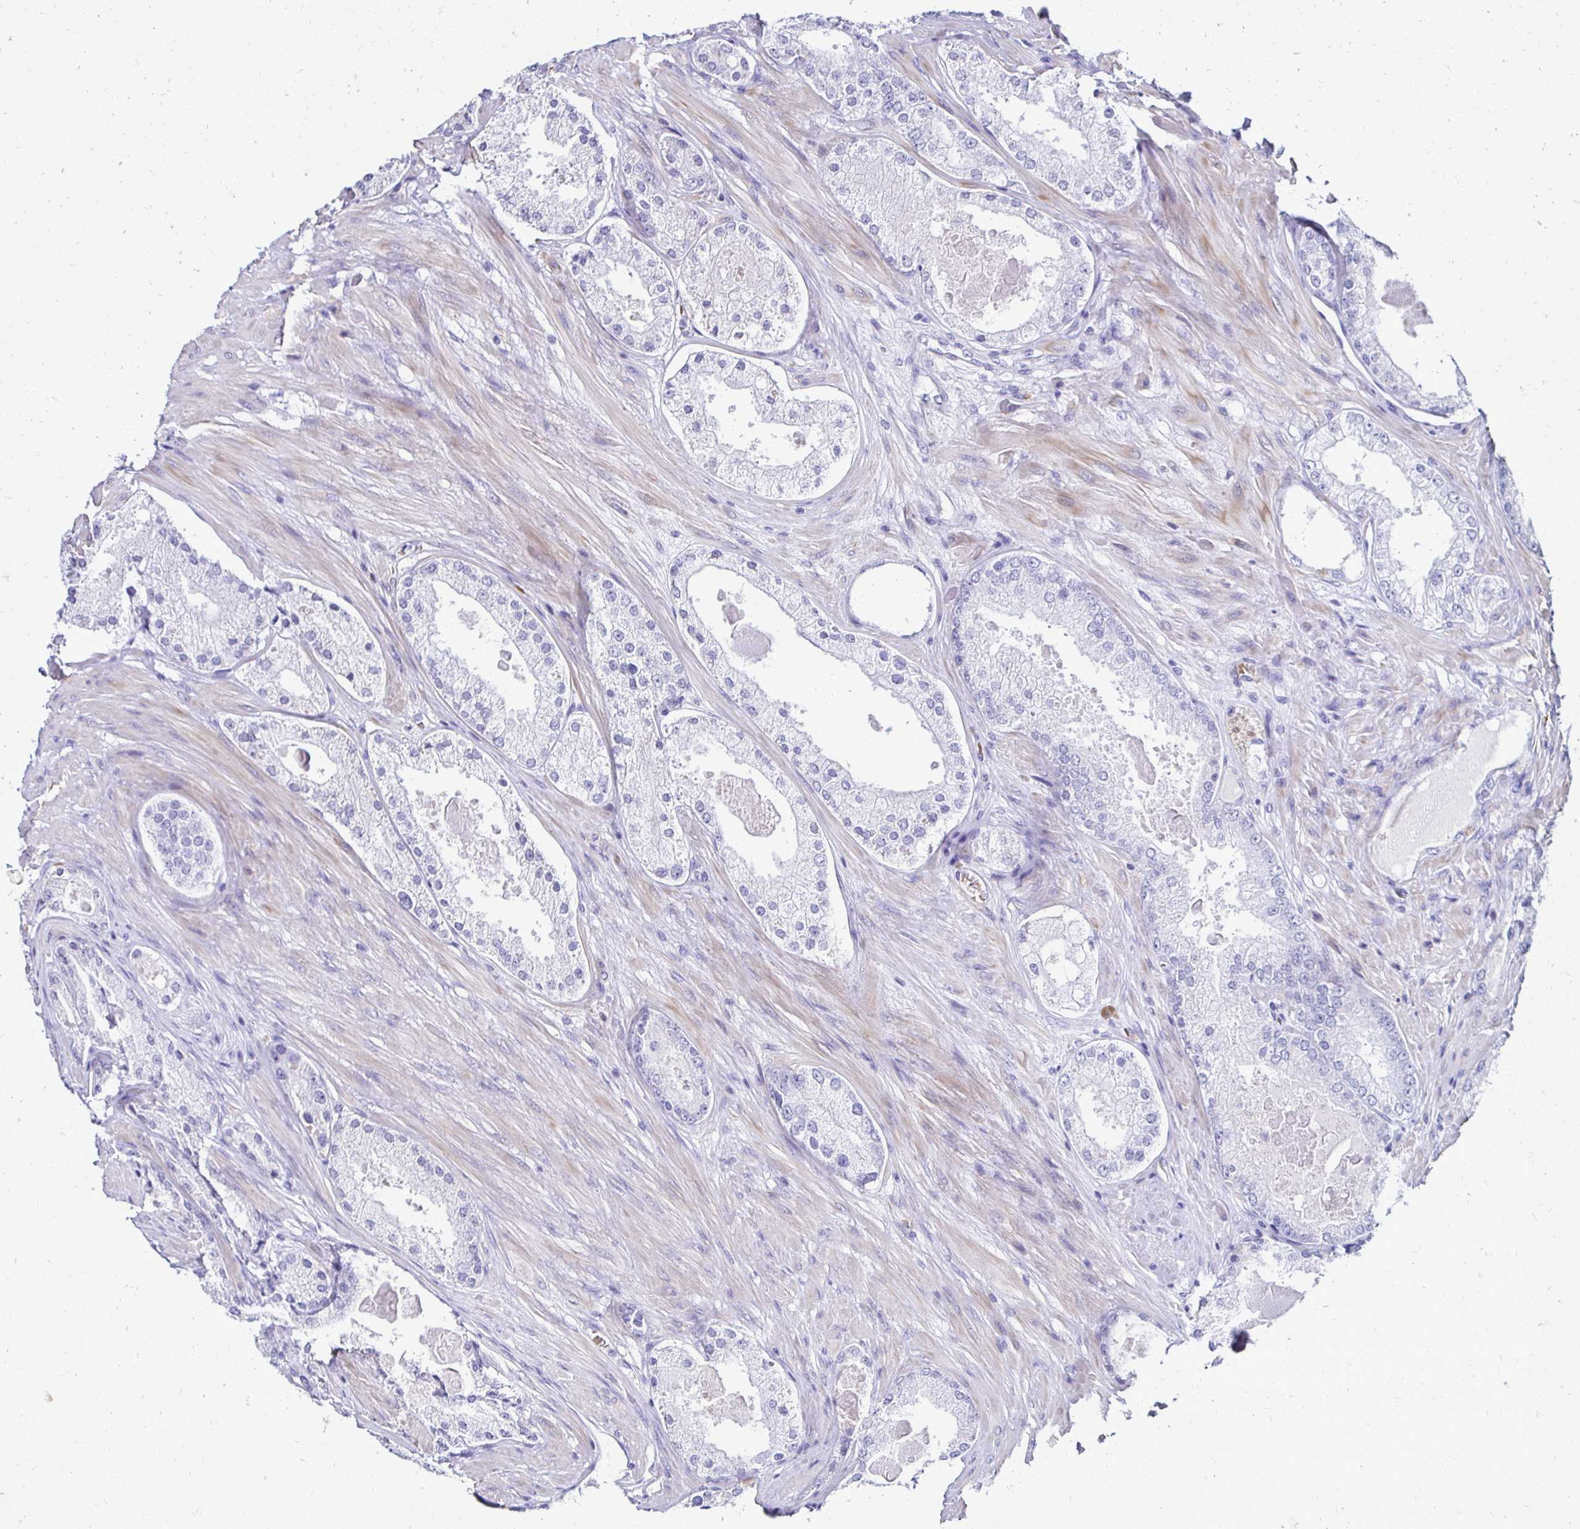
{"staining": {"intensity": "negative", "quantity": "none", "location": "none"}, "tissue": "prostate cancer", "cell_type": "Tumor cells", "image_type": "cancer", "snomed": [{"axis": "morphology", "description": "Adenocarcinoma, Low grade"}, {"axis": "topography", "description": "Prostate"}], "caption": "Immunohistochemical staining of prostate cancer (low-grade adenocarcinoma) reveals no significant staining in tumor cells.", "gene": "RHBDL3", "patient": {"sex": "male", "age": 68}}